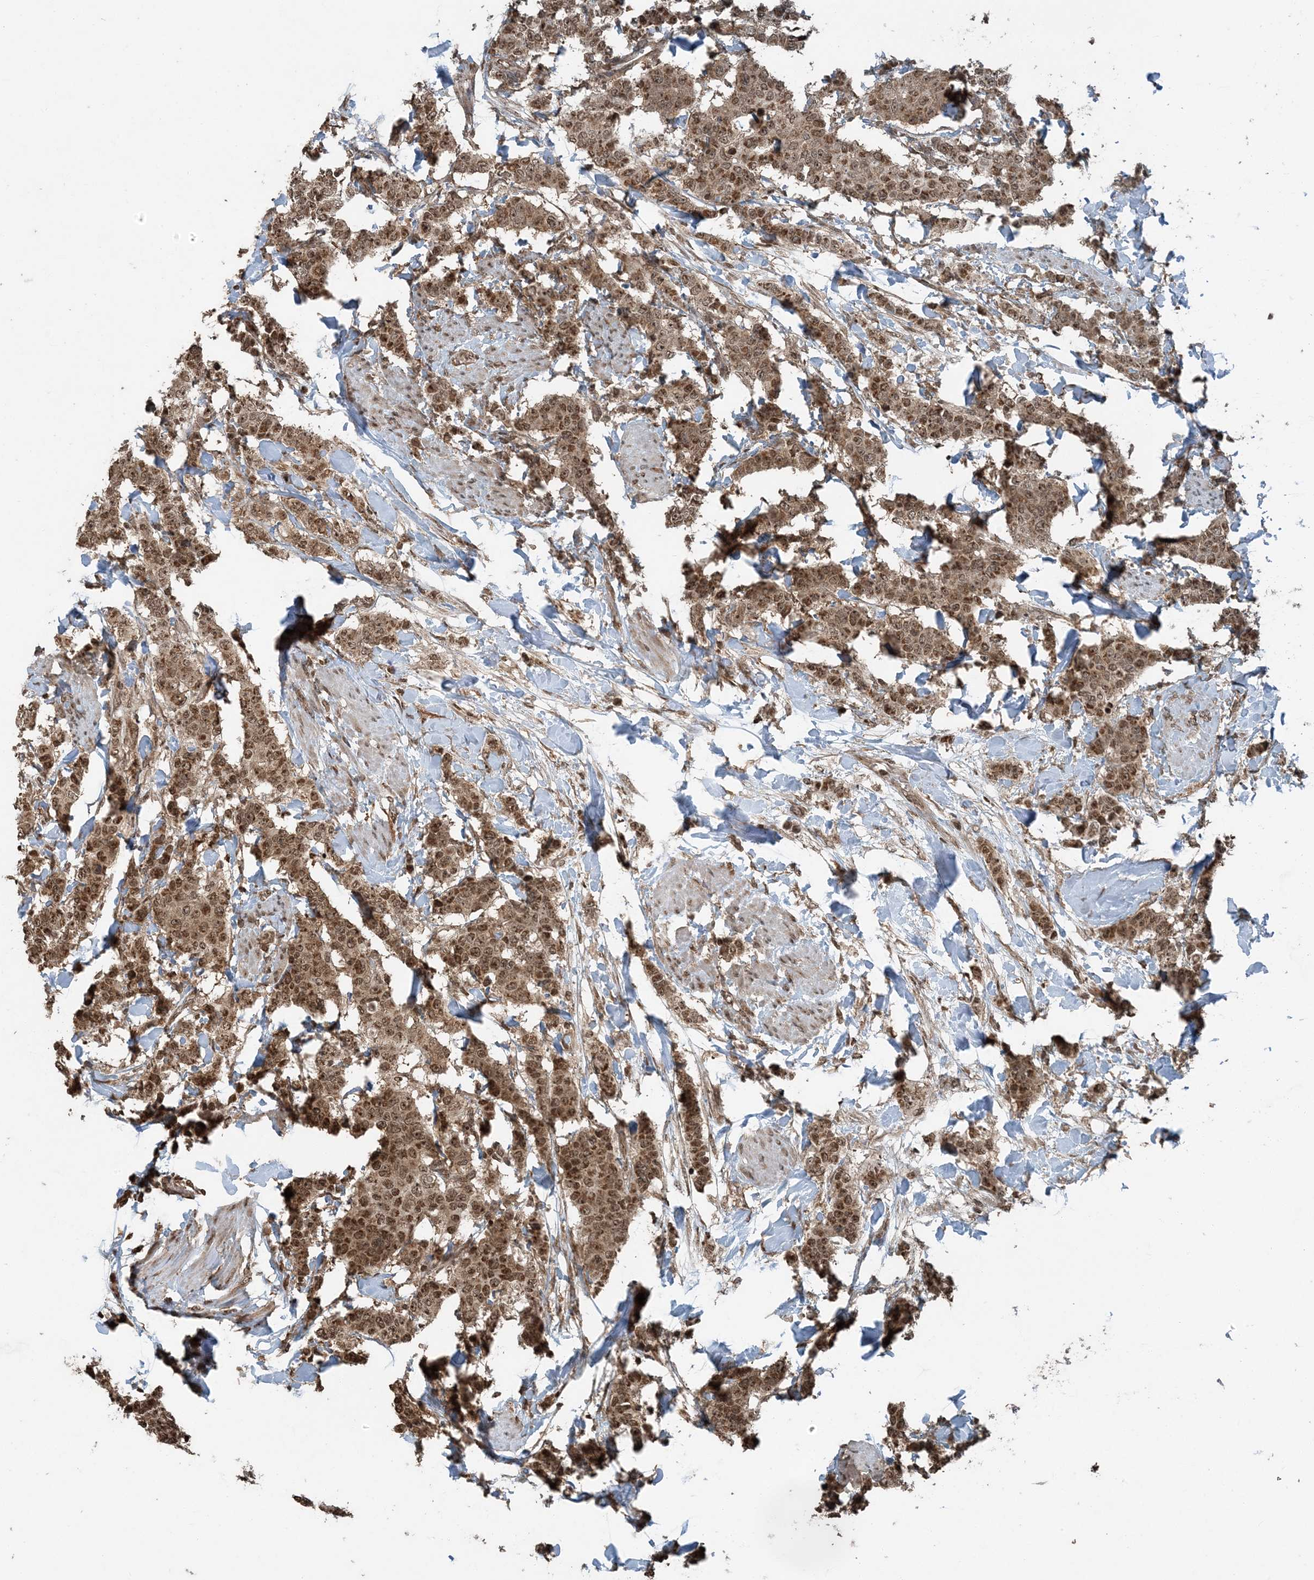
{"staining": {"intensity": "moderate", "quantity": ">75%", "location": "cytoplasmic/membranous,nuclear"}, "tissue": "breast cancer", "cell_type": "Tumor cells", "image_type": "cancer", "snomed": [{"axis": "morphology", "description": "Duct carcinoma"}, {"axis": "topography", "description": "Breast"}], "caption": "Breast cancer tissue reveals moderate cytoplasmic/membranous and nuclear expression in approximately >75% of tumor cells, visualized by immunohistochemistry.", "gene": "ZFAND2B", "patient": {"sex": "female", "age": 40}}